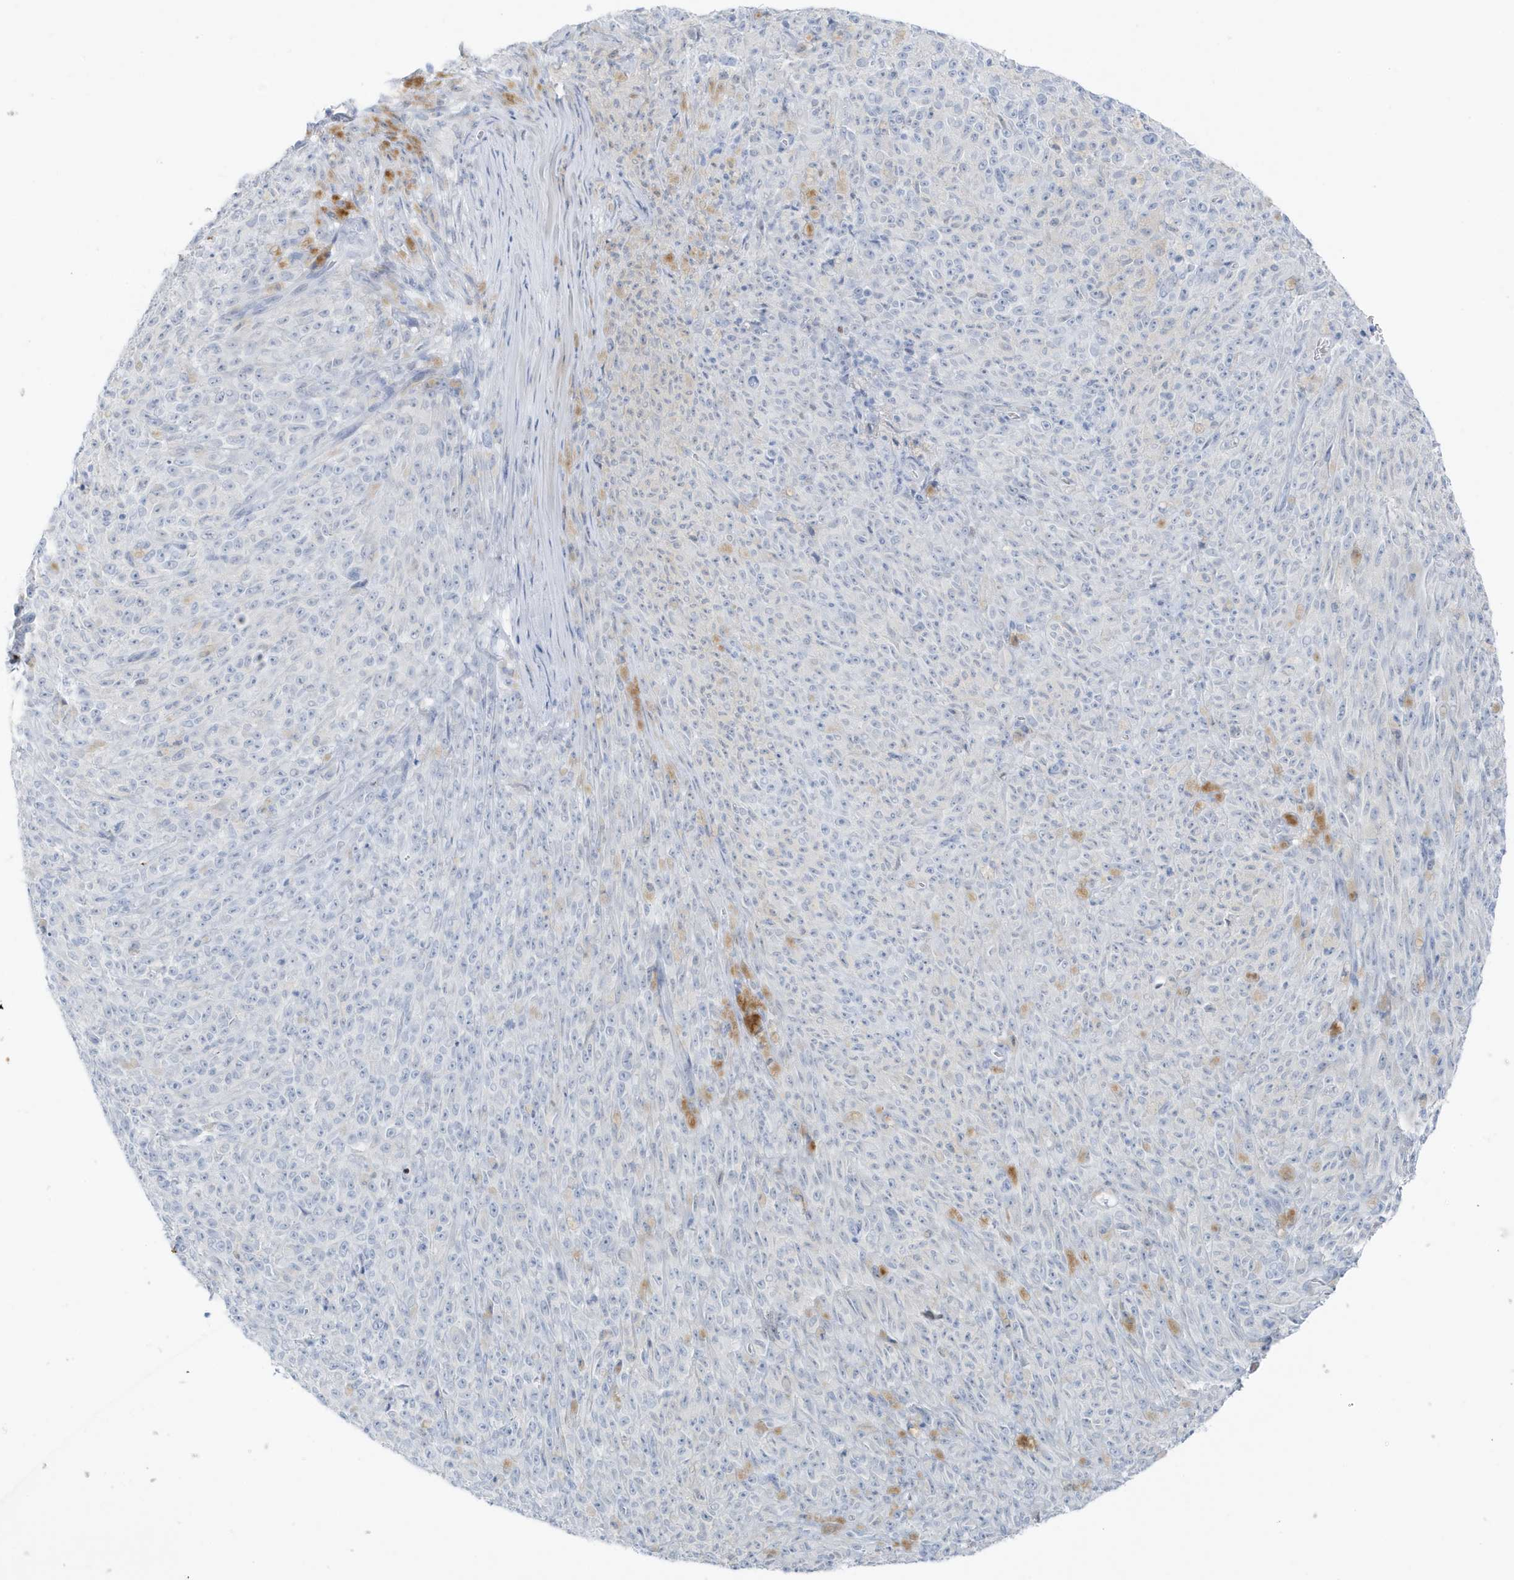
{"staining": {"intensity": "negative", "quantity": "none", "location": "none"}, "tissue": "melanoma", "cell_type": "Tumor cells", "image_type": "cancer", "snomed": [{"axis": "morphology", "description": "Malignant melanoma, NOS"}, {"axis": "topography", "description": "Skin"}], "caption": "Immunohistochemistry of human melanoma exhibits no staining in tumor cells. (DAB IHC, high magnification).", "gene": "ZFP64", "patient": {"sex": "female", "age": 82}}